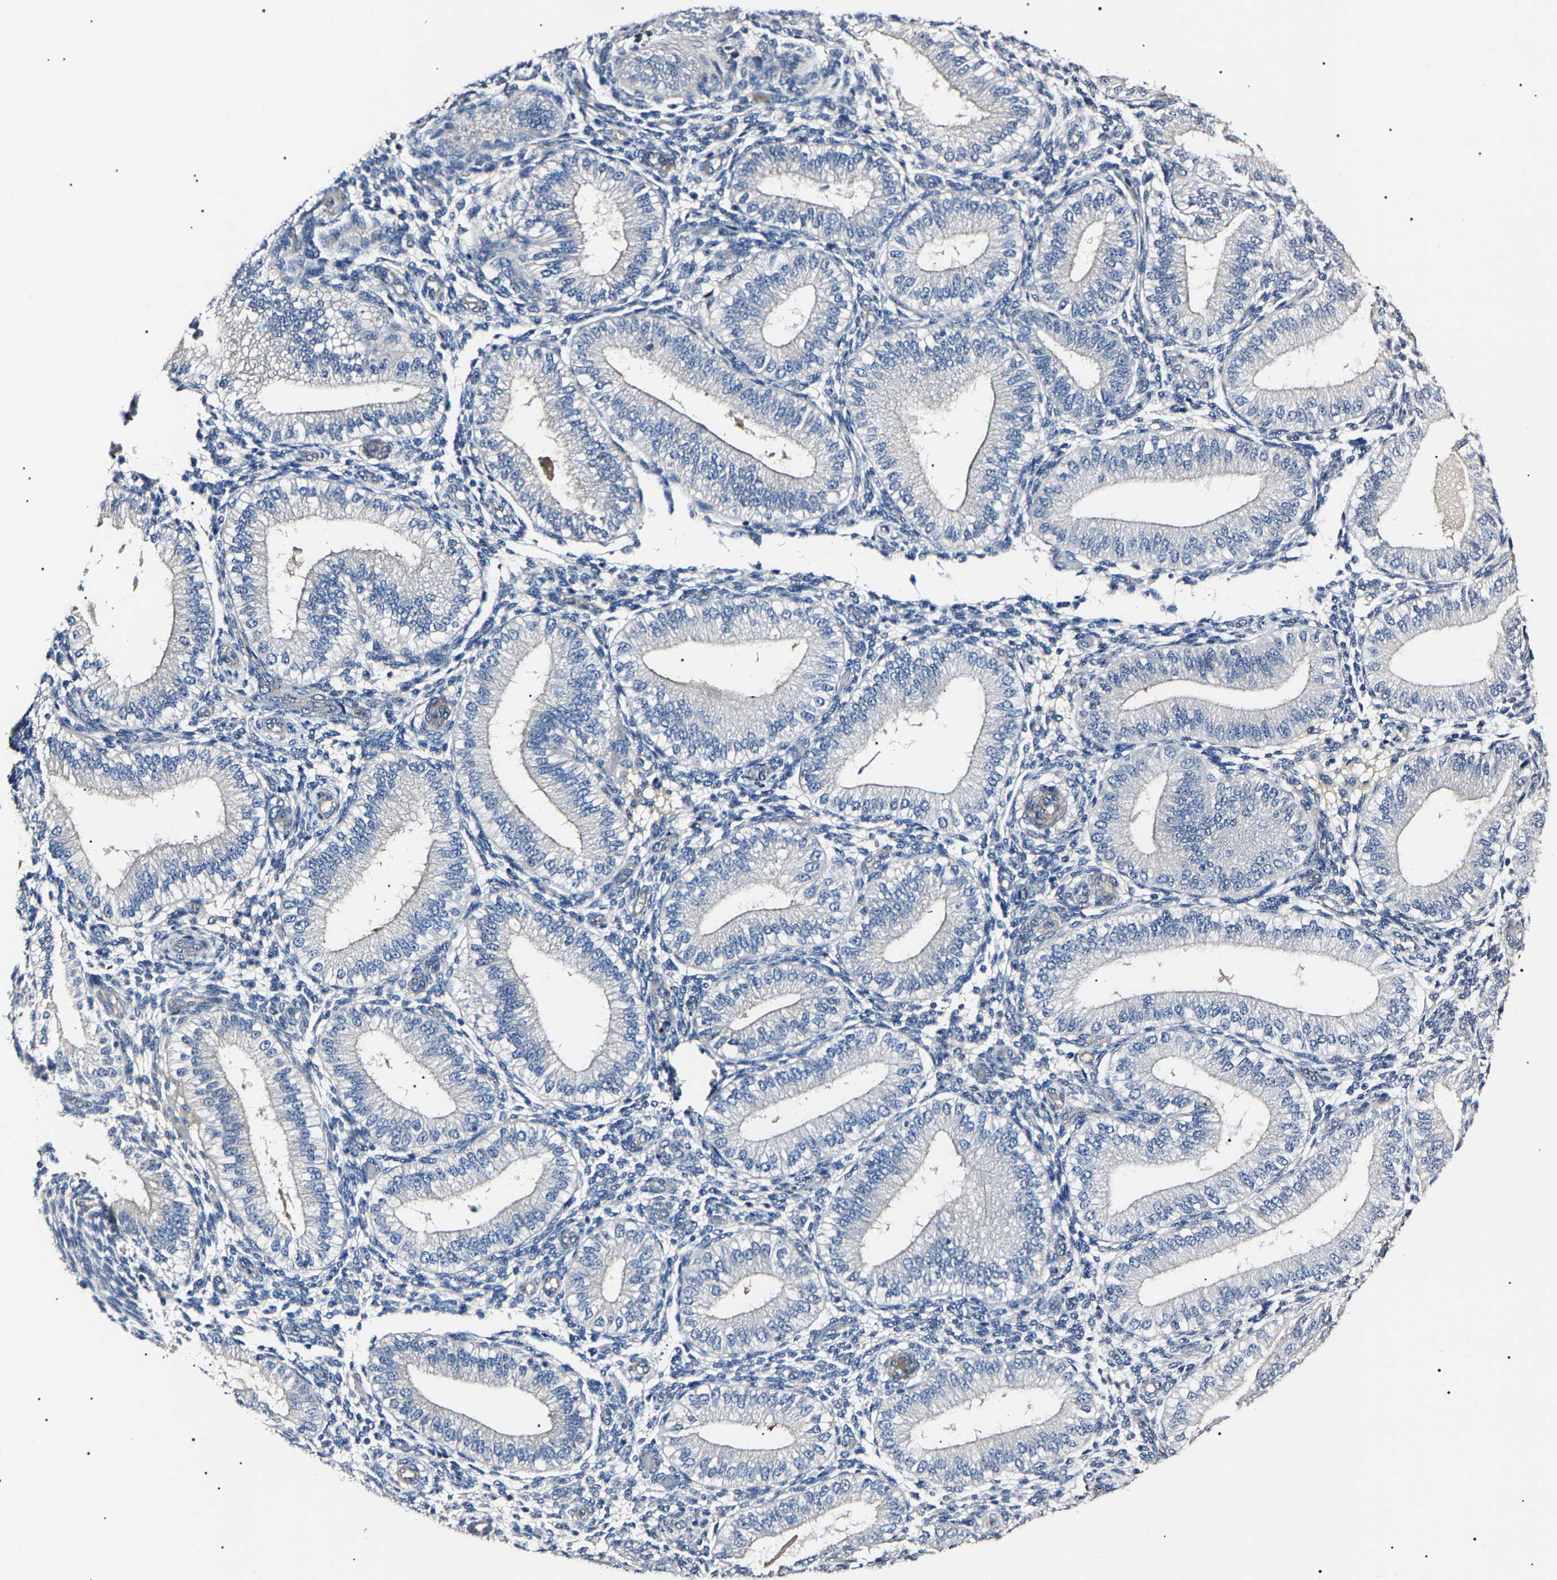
{"staining": {"intensity": "negative", "quantity": "none", "location": "none"}, "tissue": "endometrium", "cell_type": "Cells in endometrial stroma", "image_type": "normal", "snomed": [{"axis": "morphology", "description": "Normal tissue, NOS"}, {"axis": "topography", "description": "Endometrium"}], "caption": "A micrograph of human endometrium is negative for staining in cells in endometrial stroma. (IHC, brightfield microscopy, high magnification).", "gene": "KLHL42", "patient": {"sex": "female", "age": 39}}